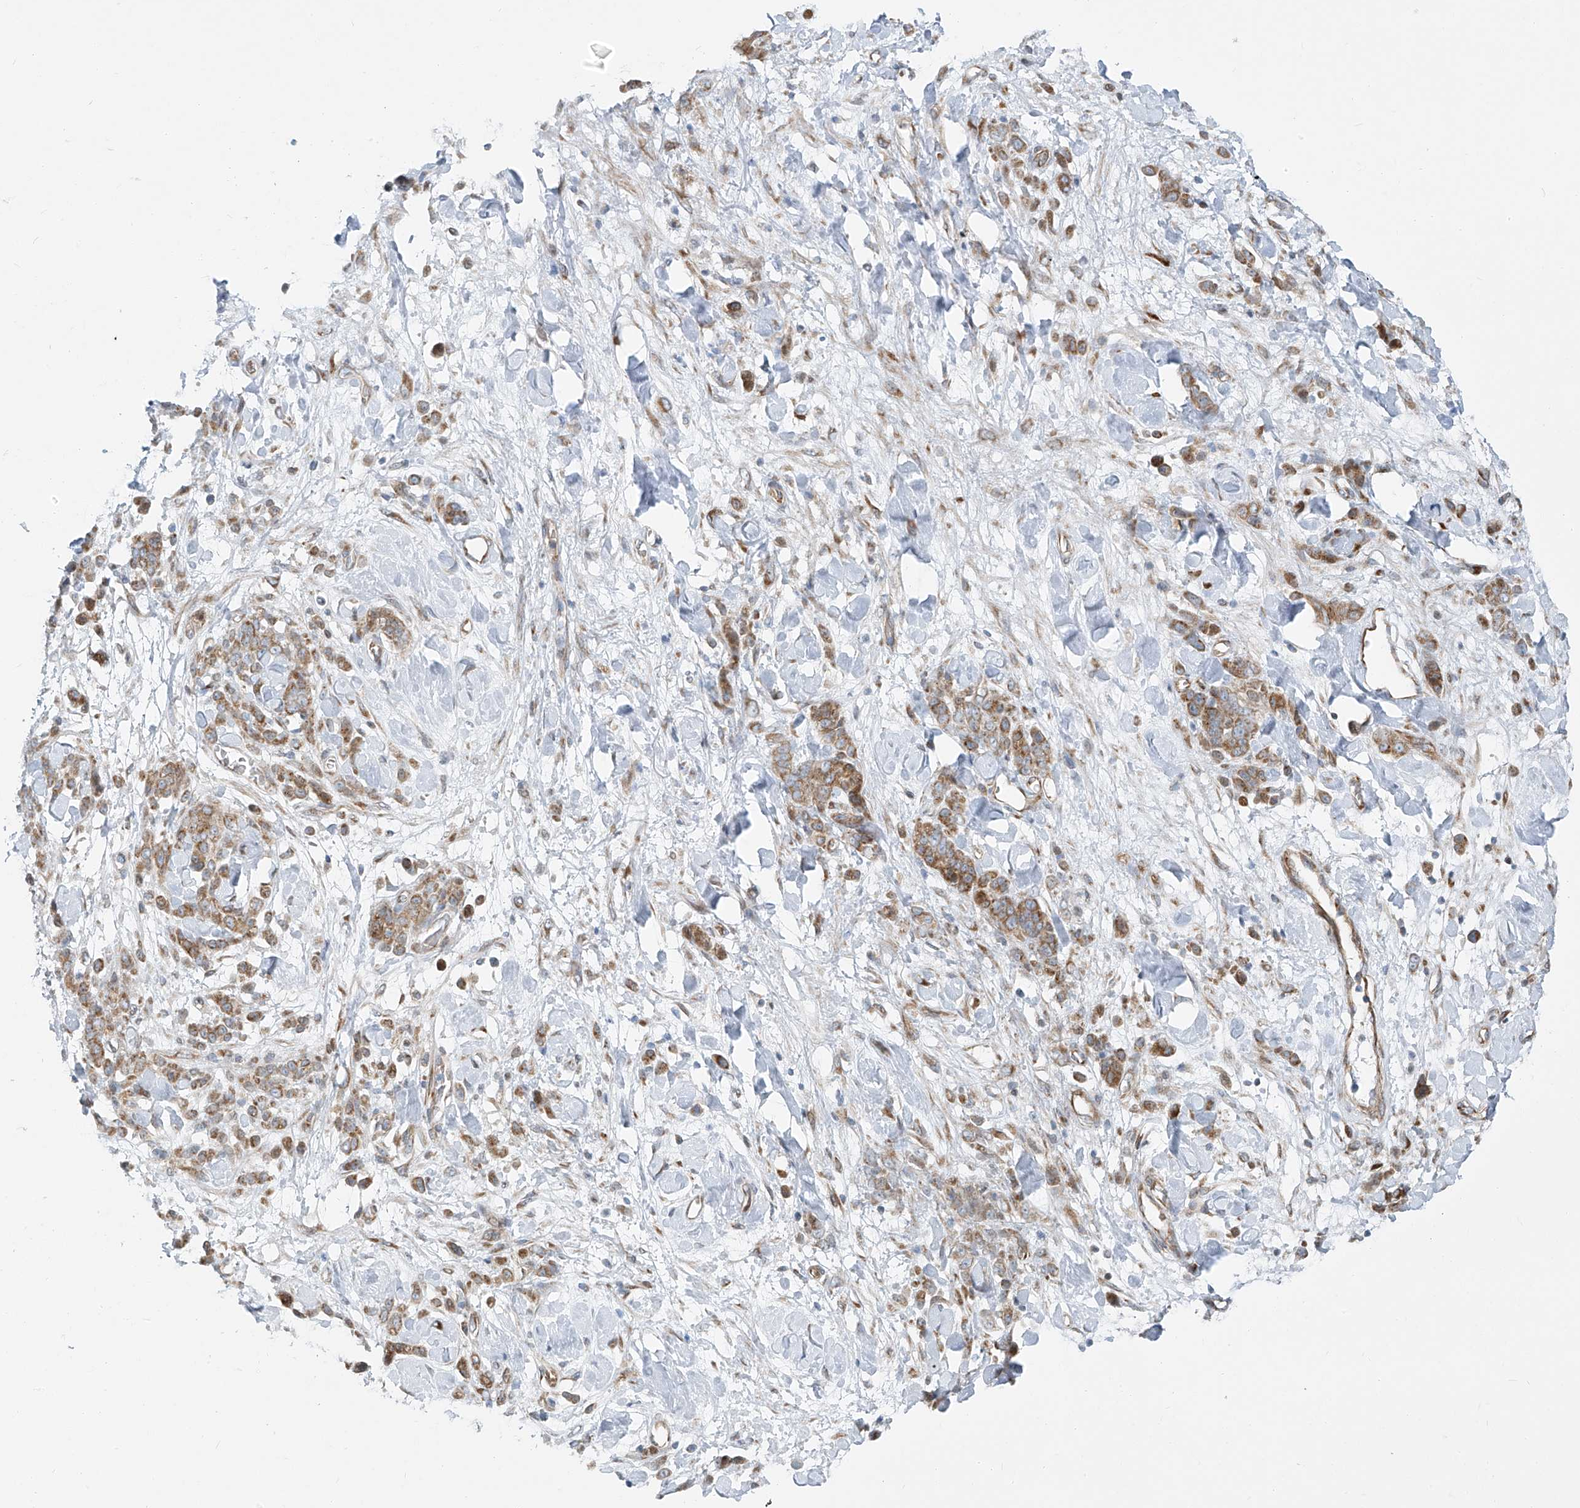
{"staining": {"intensity": "moderate", "quantity": ">75%", "location": "cytoplasmic/membranous"}, "tissue": "stomach cancer", "cell_type": "Tumor cells", "image_type": "cancer", "snomed": [{"axis": "morphology", "description": "Normal tissue, NOS"}, {"axis": "morphology", "description": "Adenocarcinoma, NOS"}, {"axis": "topography", "description": "Stomach"}], "caption": "Tumor cells reveal medium levels of moderate cytoplasmic/membranous staining in about >75% of cells in adenocarcinoma (stomach).", "gene": "HIC2", "patient": {"sex": "male", "age": 82}}